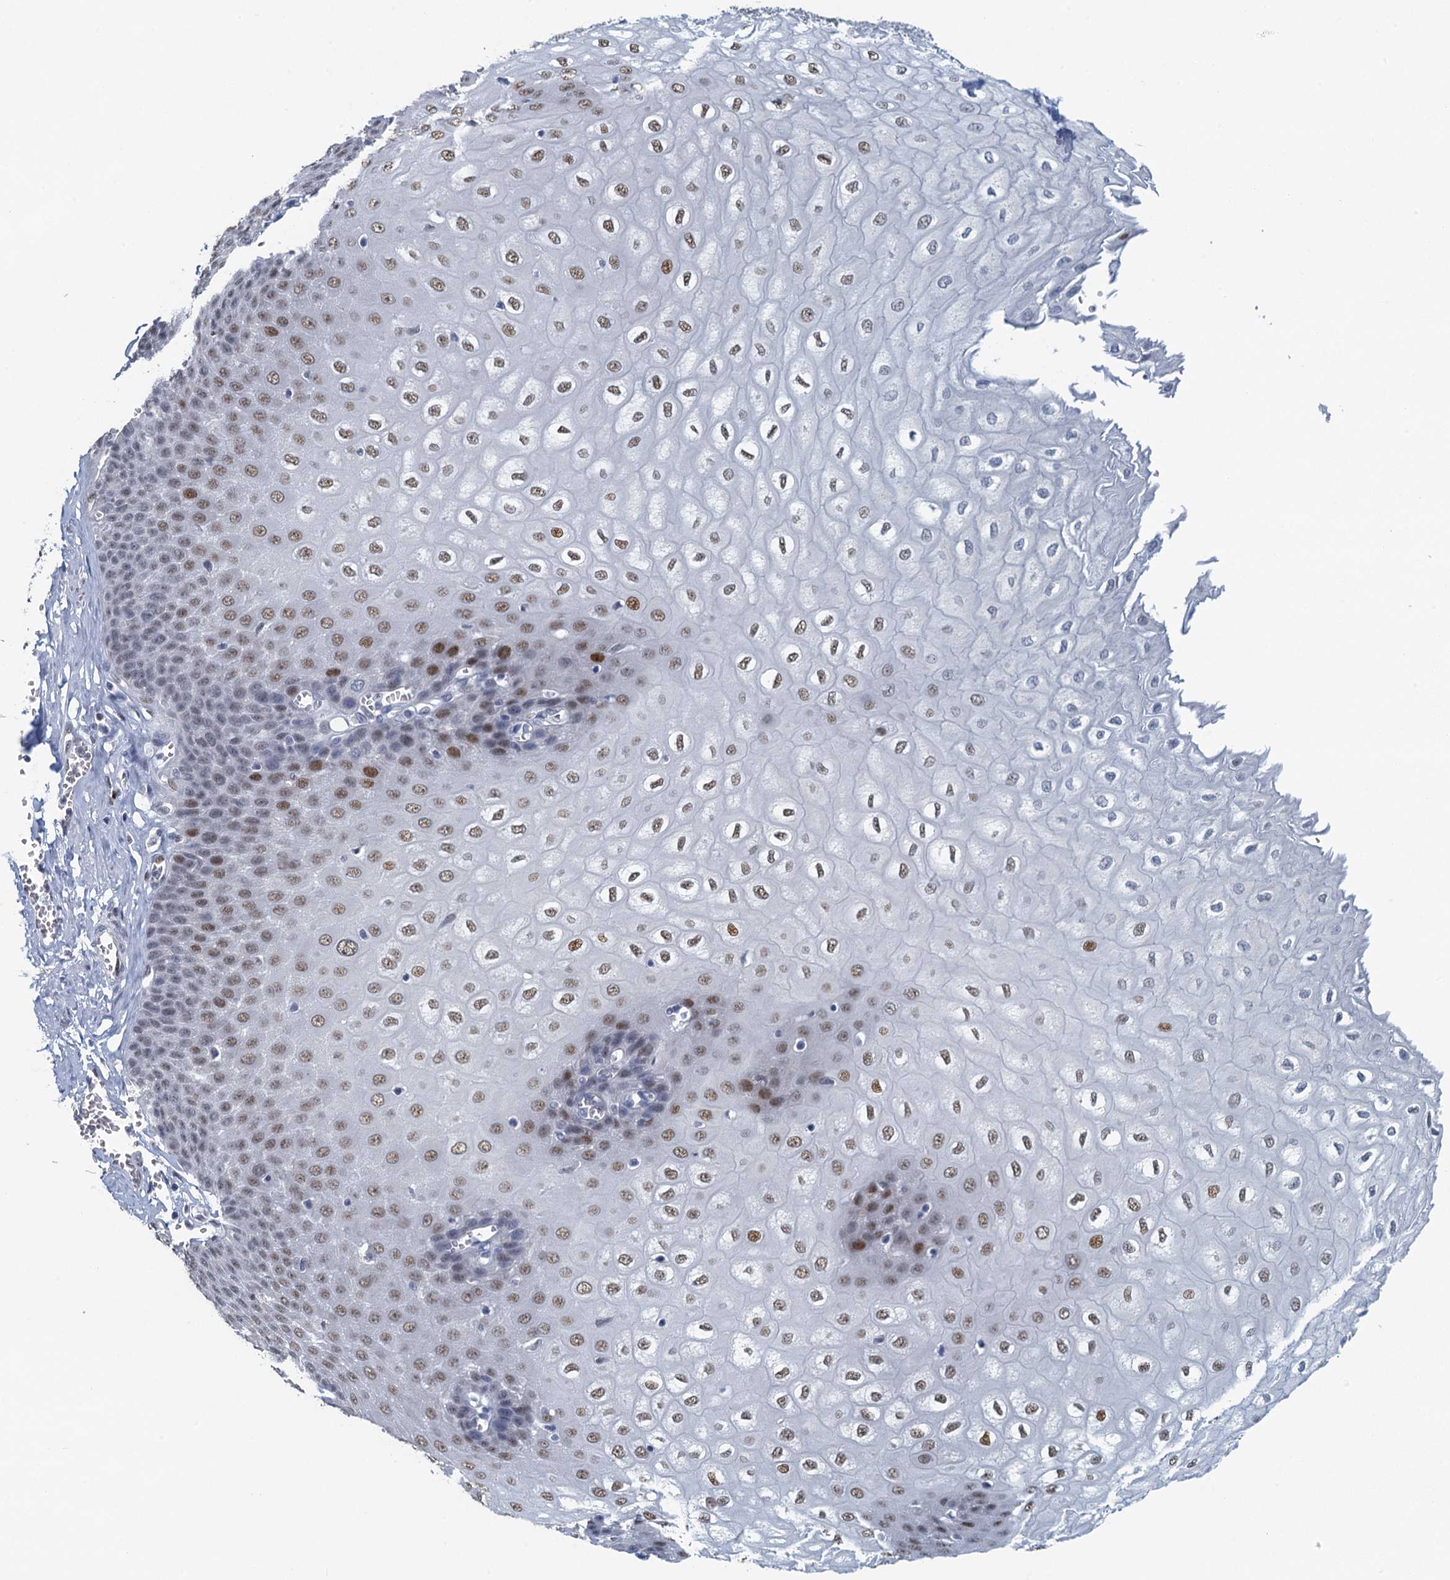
{"staining": {"intensity": "strong", "quantity": "25%-75%", "location": "nuclear"}, "tissue": "esophagus", "cell_type": "Squamous epithelial cells", "image_type": "normal", "snomed": [{"axis": "morphology", "description": "Normal tissue, NOS"}, {"axis": "topography", "description": "Esophagus"}], "caption": "Immunohistochemical staining of unremarkable esophagus shows 25%-75% levels of strong nuclear protein positivity in approximately 25%-75% of squamous epithelial cells.", "gene": "TTLL9", "patient": {"sex": "male", "age": 60}}